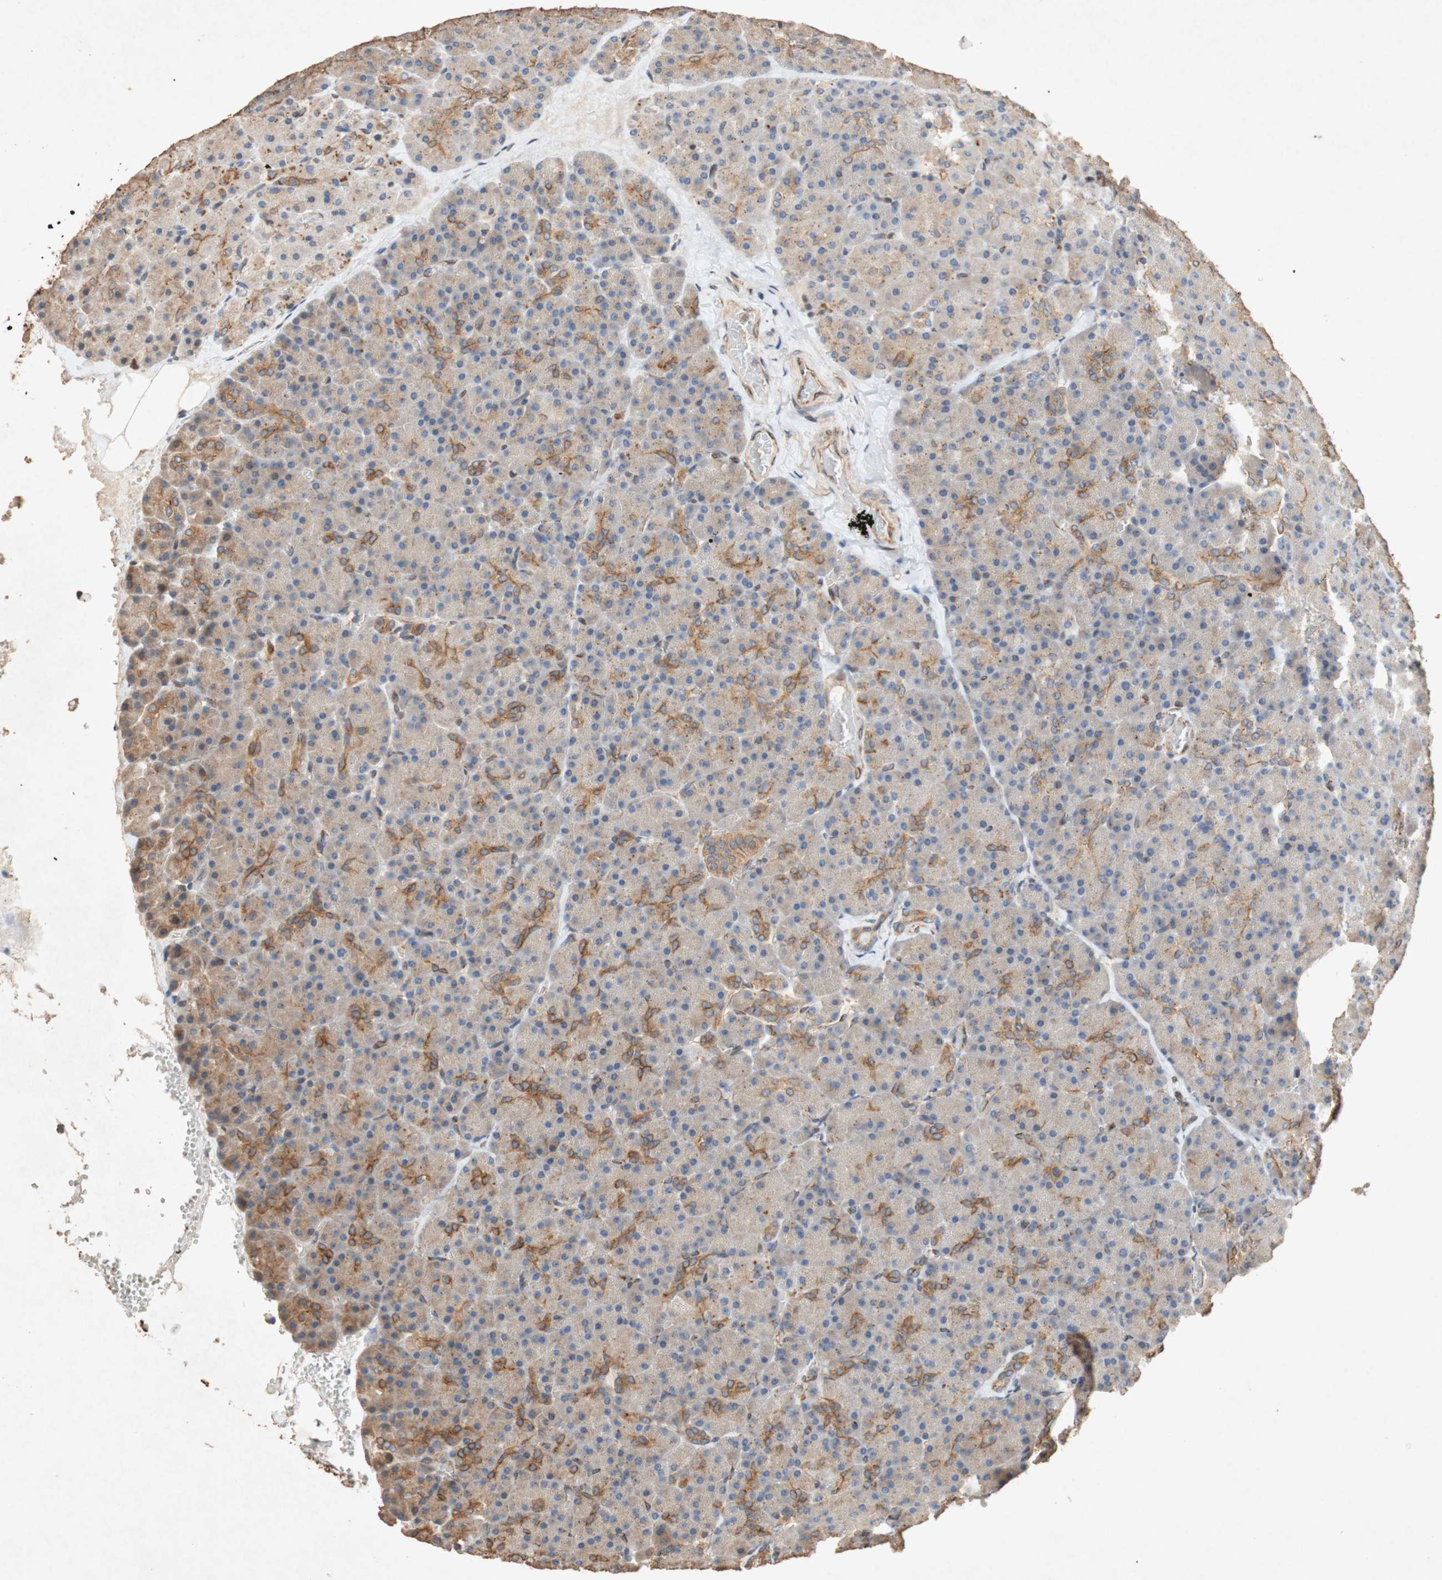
{"staining": {"intensity": "weak", "quantity": ">75%", "location": "cytoplasmic/membranous"}, "tissue": "pancreas", "cell_type": "Exocrine glandular cells", "image_type": "normal", "snomed": [{"axis": "morphology", "description": "Normal tissue, NOS"}, {"axis": "topography", "description": "Pancreas"}], "caption": "A low amount of weak cytoplasmic/membranous positivity is identified in about >75% of exocrine glandular cells in normal pancreas. The staining was performed using DAB to visualize the protein expression in brown, while the nuclei were stained in blue with hematoxylin (Magnification: 20x).", "gene": "TUBB", "patient": {"sex": "female", "age": 35}}